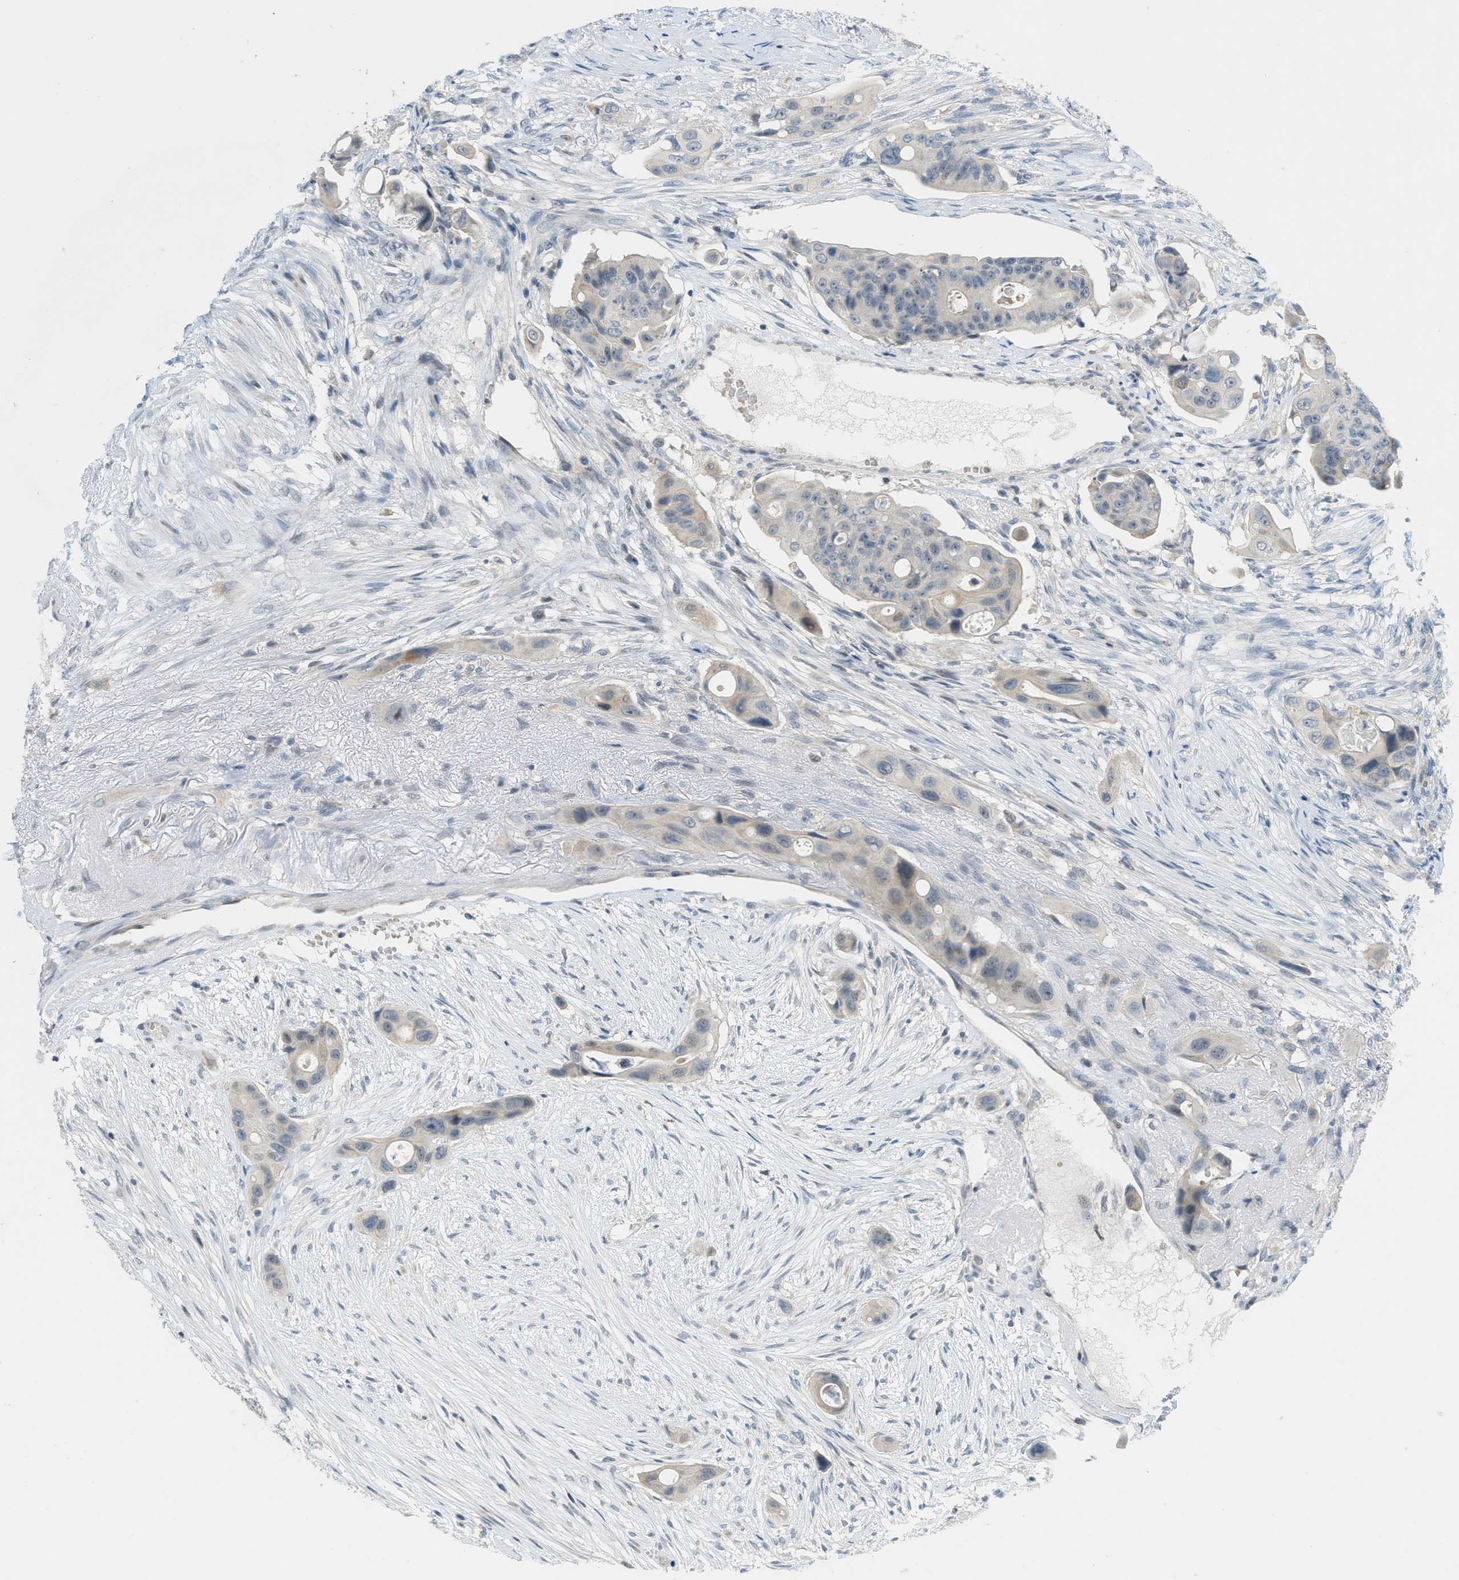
{"staining": {"intensity": "weak", "quantity": "<25%", "location": "cytoplasmic/membranous"}, "tissue": "colorectal cancer", "cell_type": "Tumor cells", "image_type": "cancer", "snomed": [{"axis": "morphology", "description": "Adenocarcinoma, NOS"}, {"axis": "topography", "description": "Colon"}], "caption": "This is a histopathology image of immunohistochemistry staining of colorectal cancer (adenocarcinoma), which shows no staining in tumor cells.", "gene": "TXNDC2", "patient": {"sex": "female", "age": 57}}